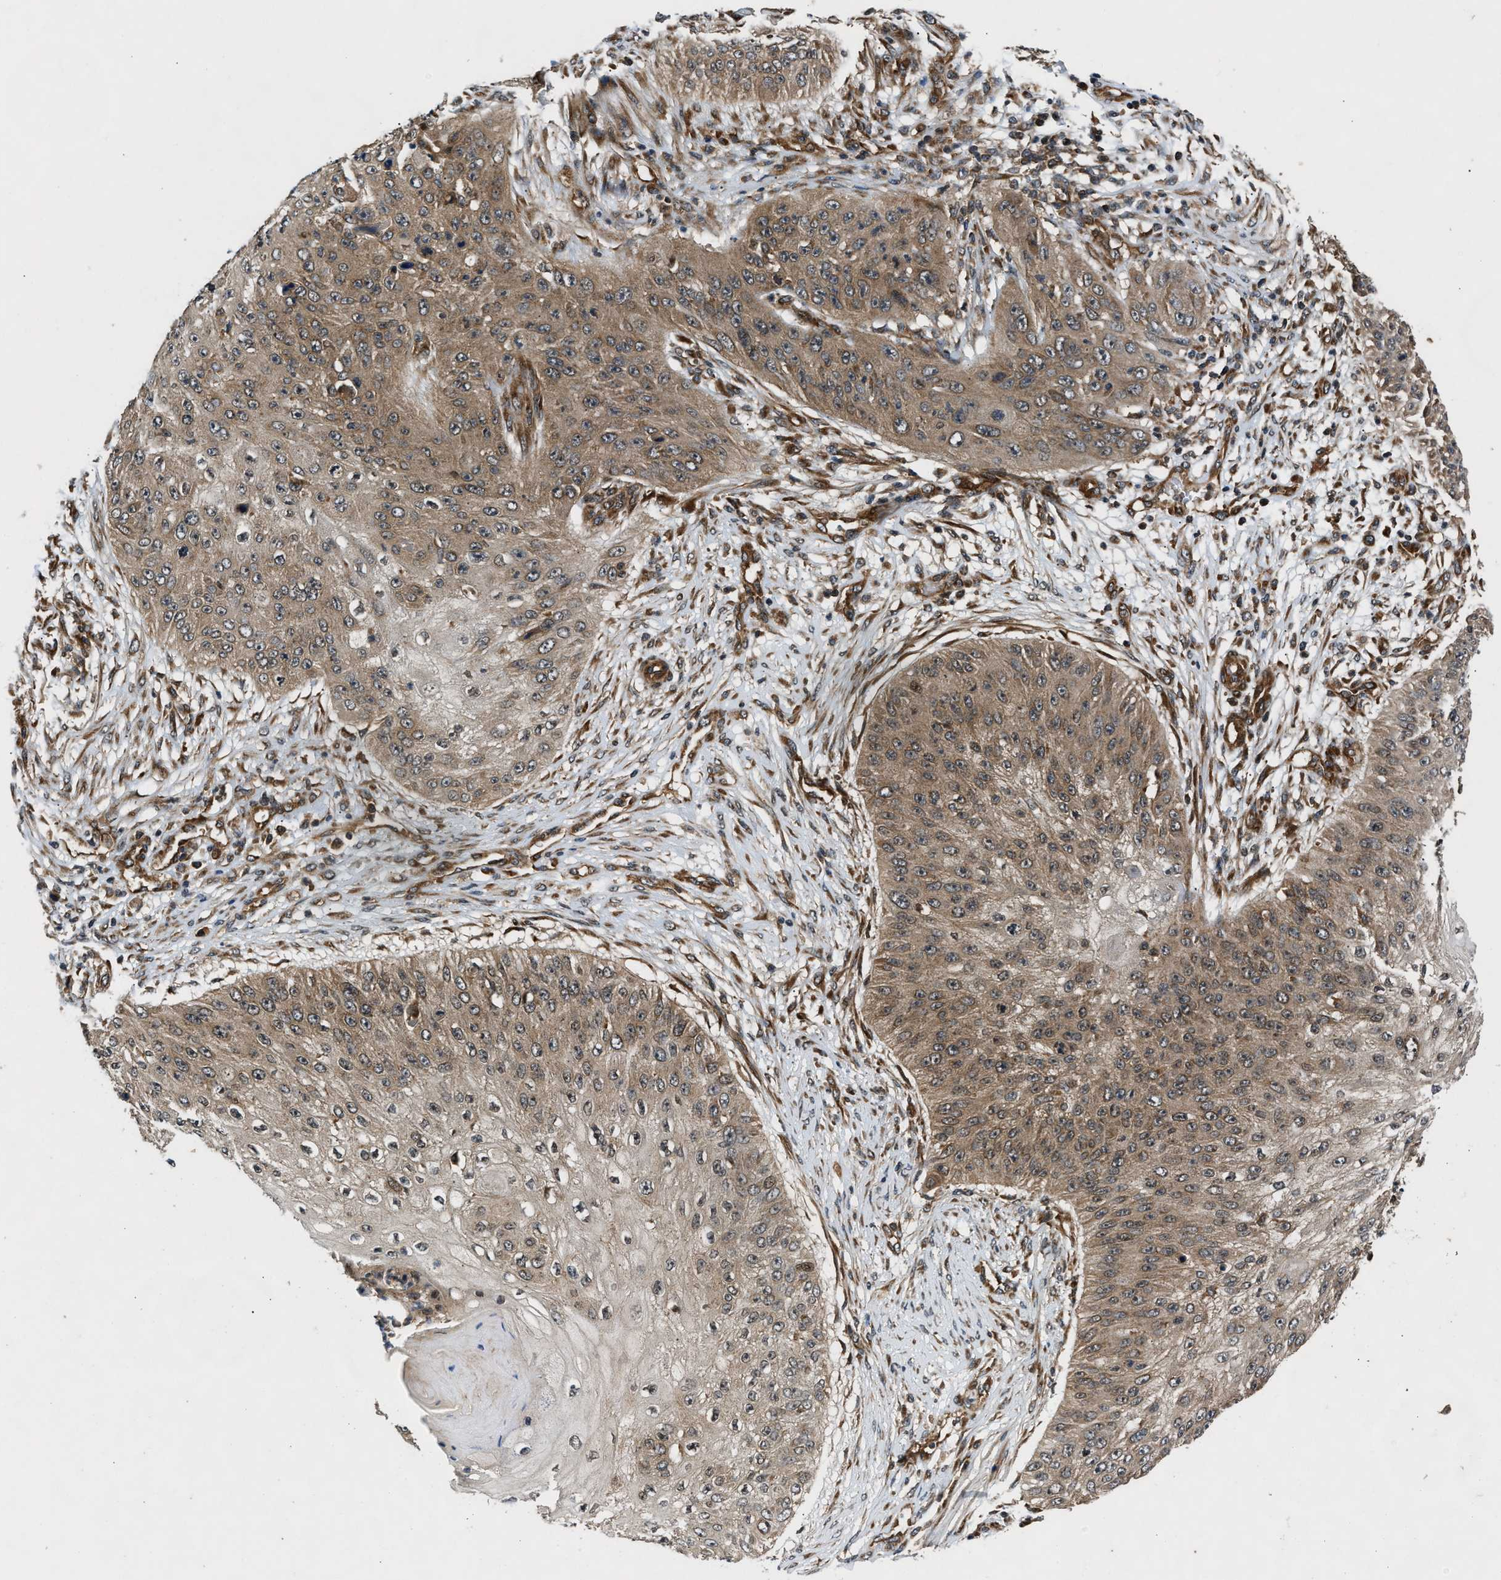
{"staining": {"intensity": "moderate", "quantity": ">75%", "location": "cytoplasmic/membranous"}, "tissue": "skin cancer", "cell_type": "Tumor cells", "image_type": "cancer", "snomed": [{"axis": "morphology", "description": "Squamous cell carcinoma, NOS"}, {"axis": "topography", "description": "Skin"}], "caption": "Human skin cancer (squamous cell carcinoma) stained with a protein marker reveals moderate staining in tumor cells.", "gene": "PNPLA8", "patient": {"sex": "female", "age": 80}}